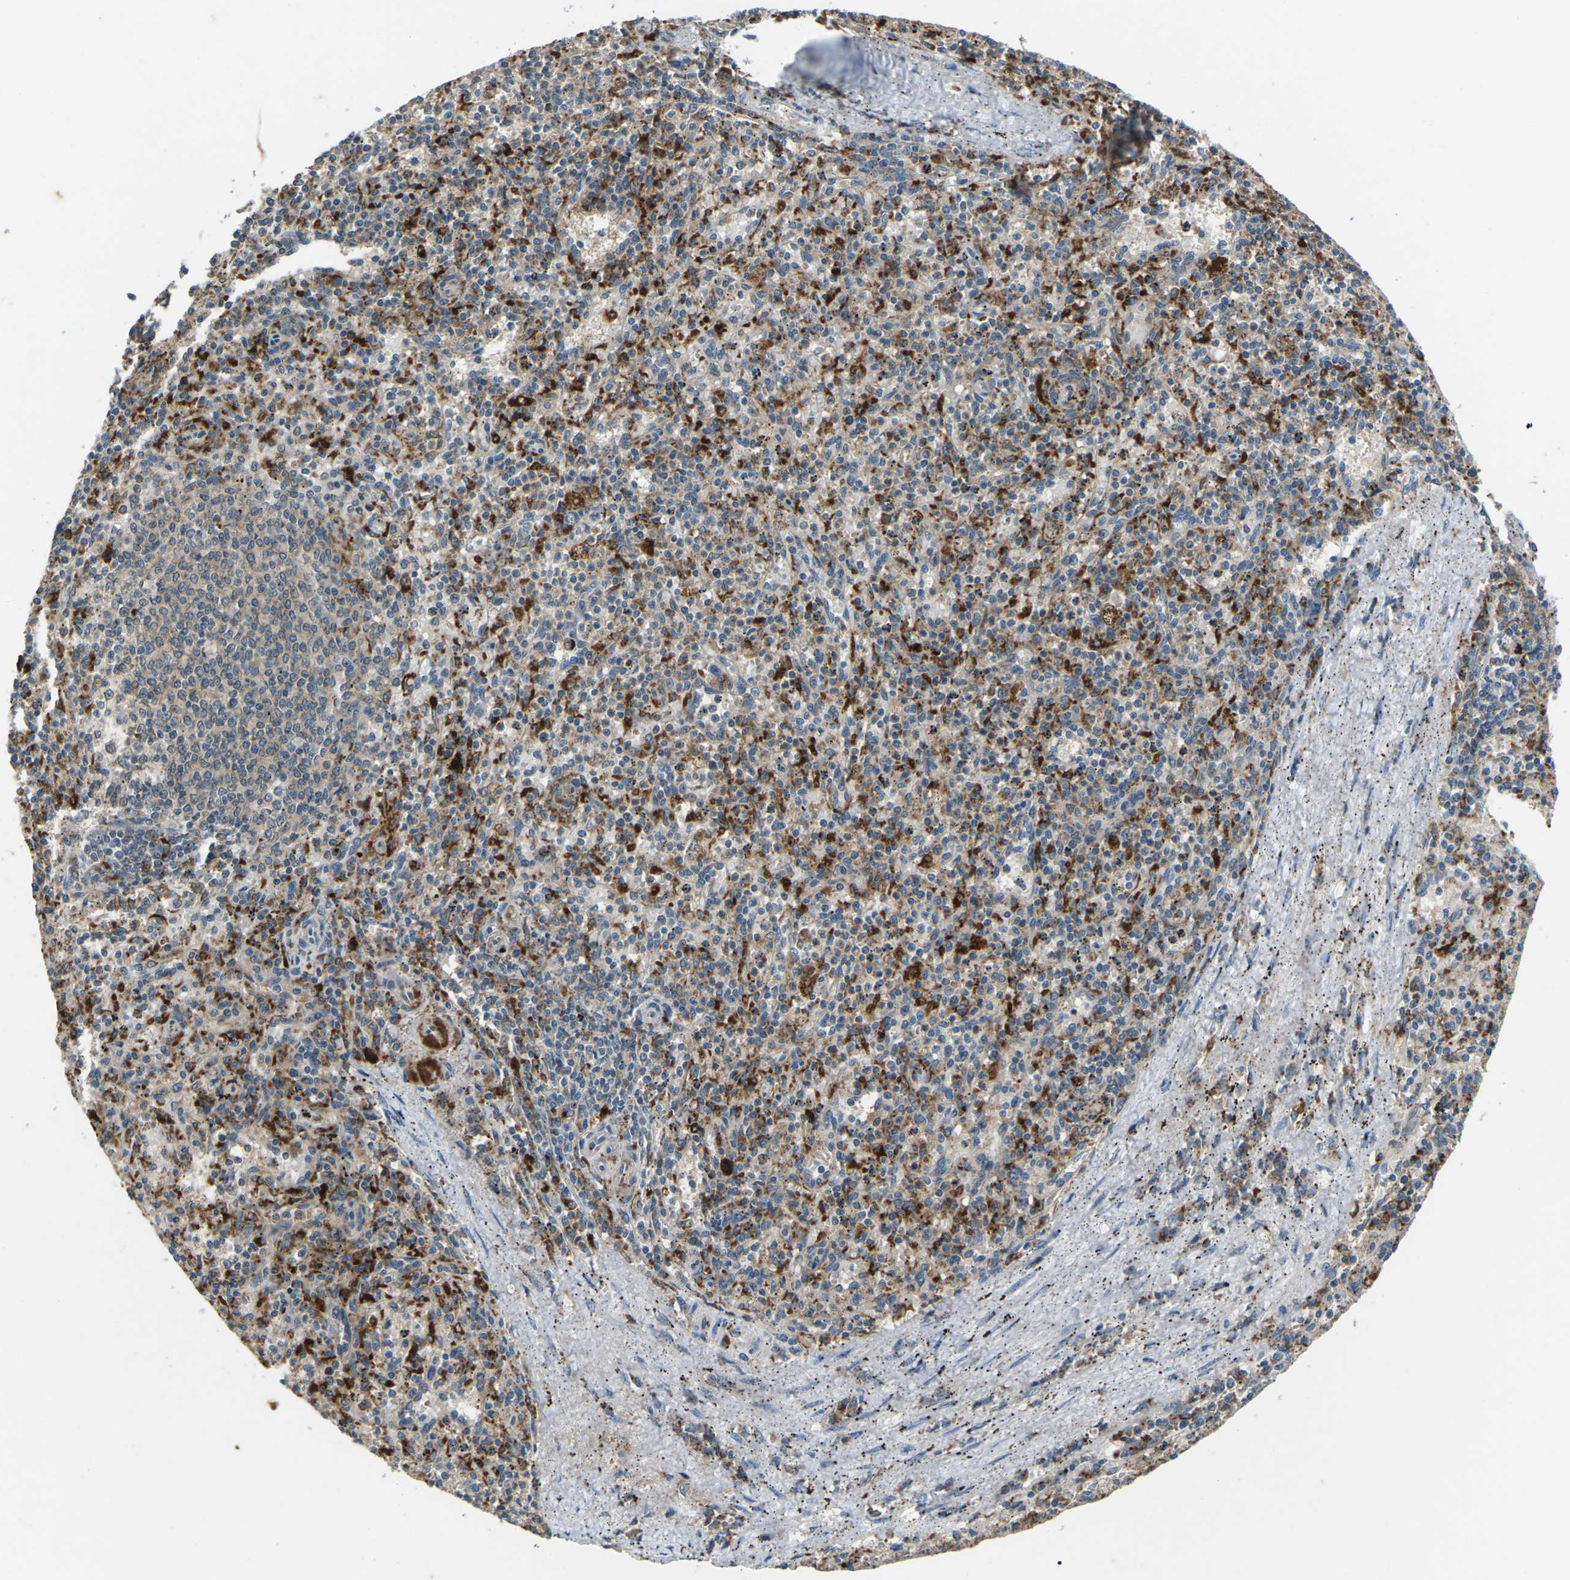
{"staining": {"intensity": "strong", "quantity": "25%-75%", "location": "cytoplasmic/membranous"}, "tissue": "spleen", "cell_type": "Cells in red pulp", "image_type": "normal", "snomed": [{"axis": "morphology", "description": "Normal tissue, NOS"}, {"axis": "topography", "description": "Spleen"}], "caption": "A brown stain highlights strong cytoplasmic/membranous positivity of a protein in cells in red pulp of normal human spleen. (DAB IHC with brightfield microscopy, high magnification).", "gene": "SLC31A2", "patient": {"sex": "male", "age": 72}}